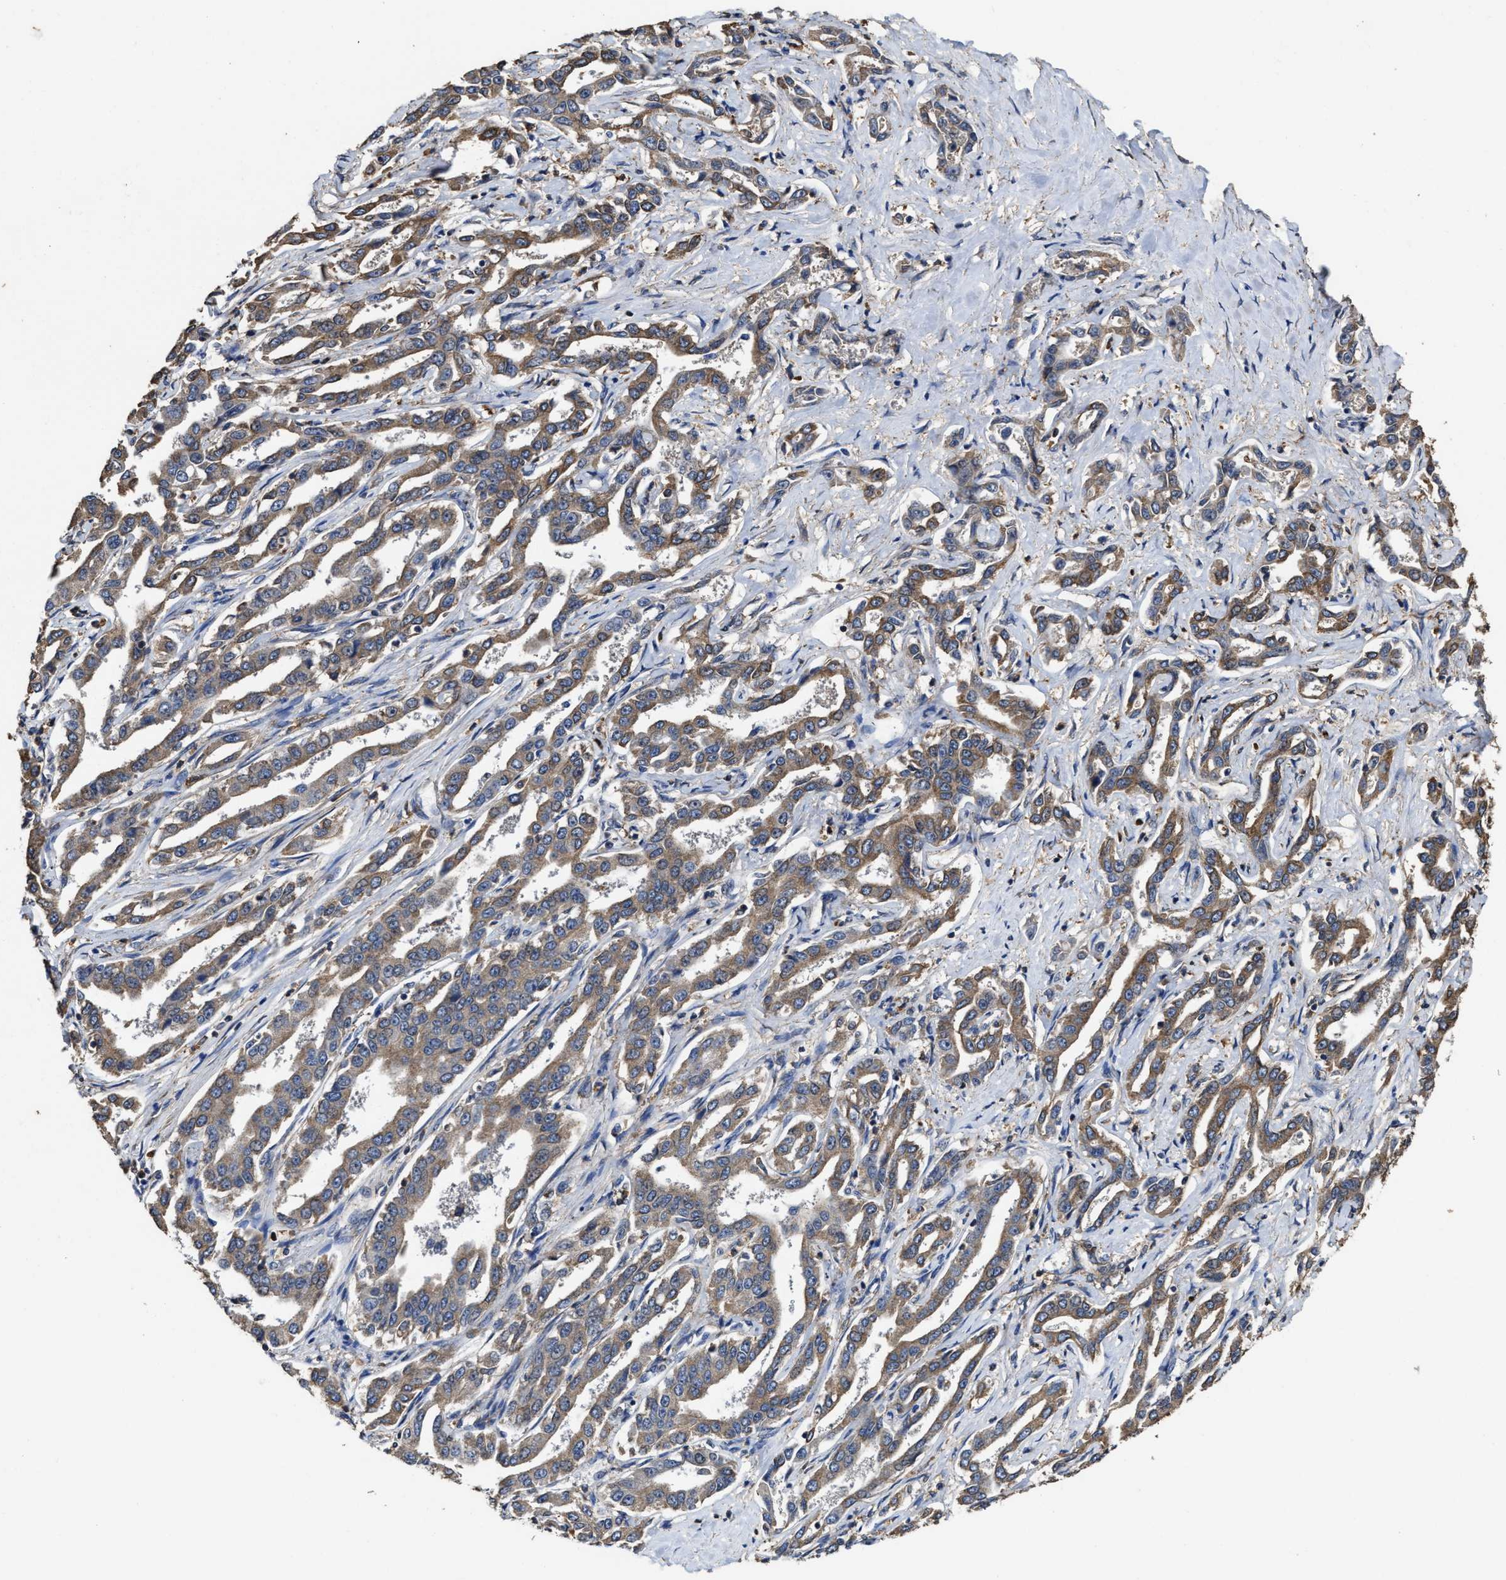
{"staining": {"intensity": "moderate", "quantity": "25%-75%", "location": "cytoplasmic/membranous"}, "tissue": "liver cancer", "cell_type": "Tumor cells", "image_type": "cancer", "snomed": [{"axis": "morphology", "description": "Cholangiocarcinoma"}, {"axis": "topography", "description": "Liver"}], "caption": "The image reveals immunohistochemical staining of liver cancer (cholangiocarcinoma). There is moderate cytoplasmic/membranous positivity is identified in approximately 25%-75% of tumor cells.", "gene": "SFXN4", "patient": {"sex": "male", "age": 59}}